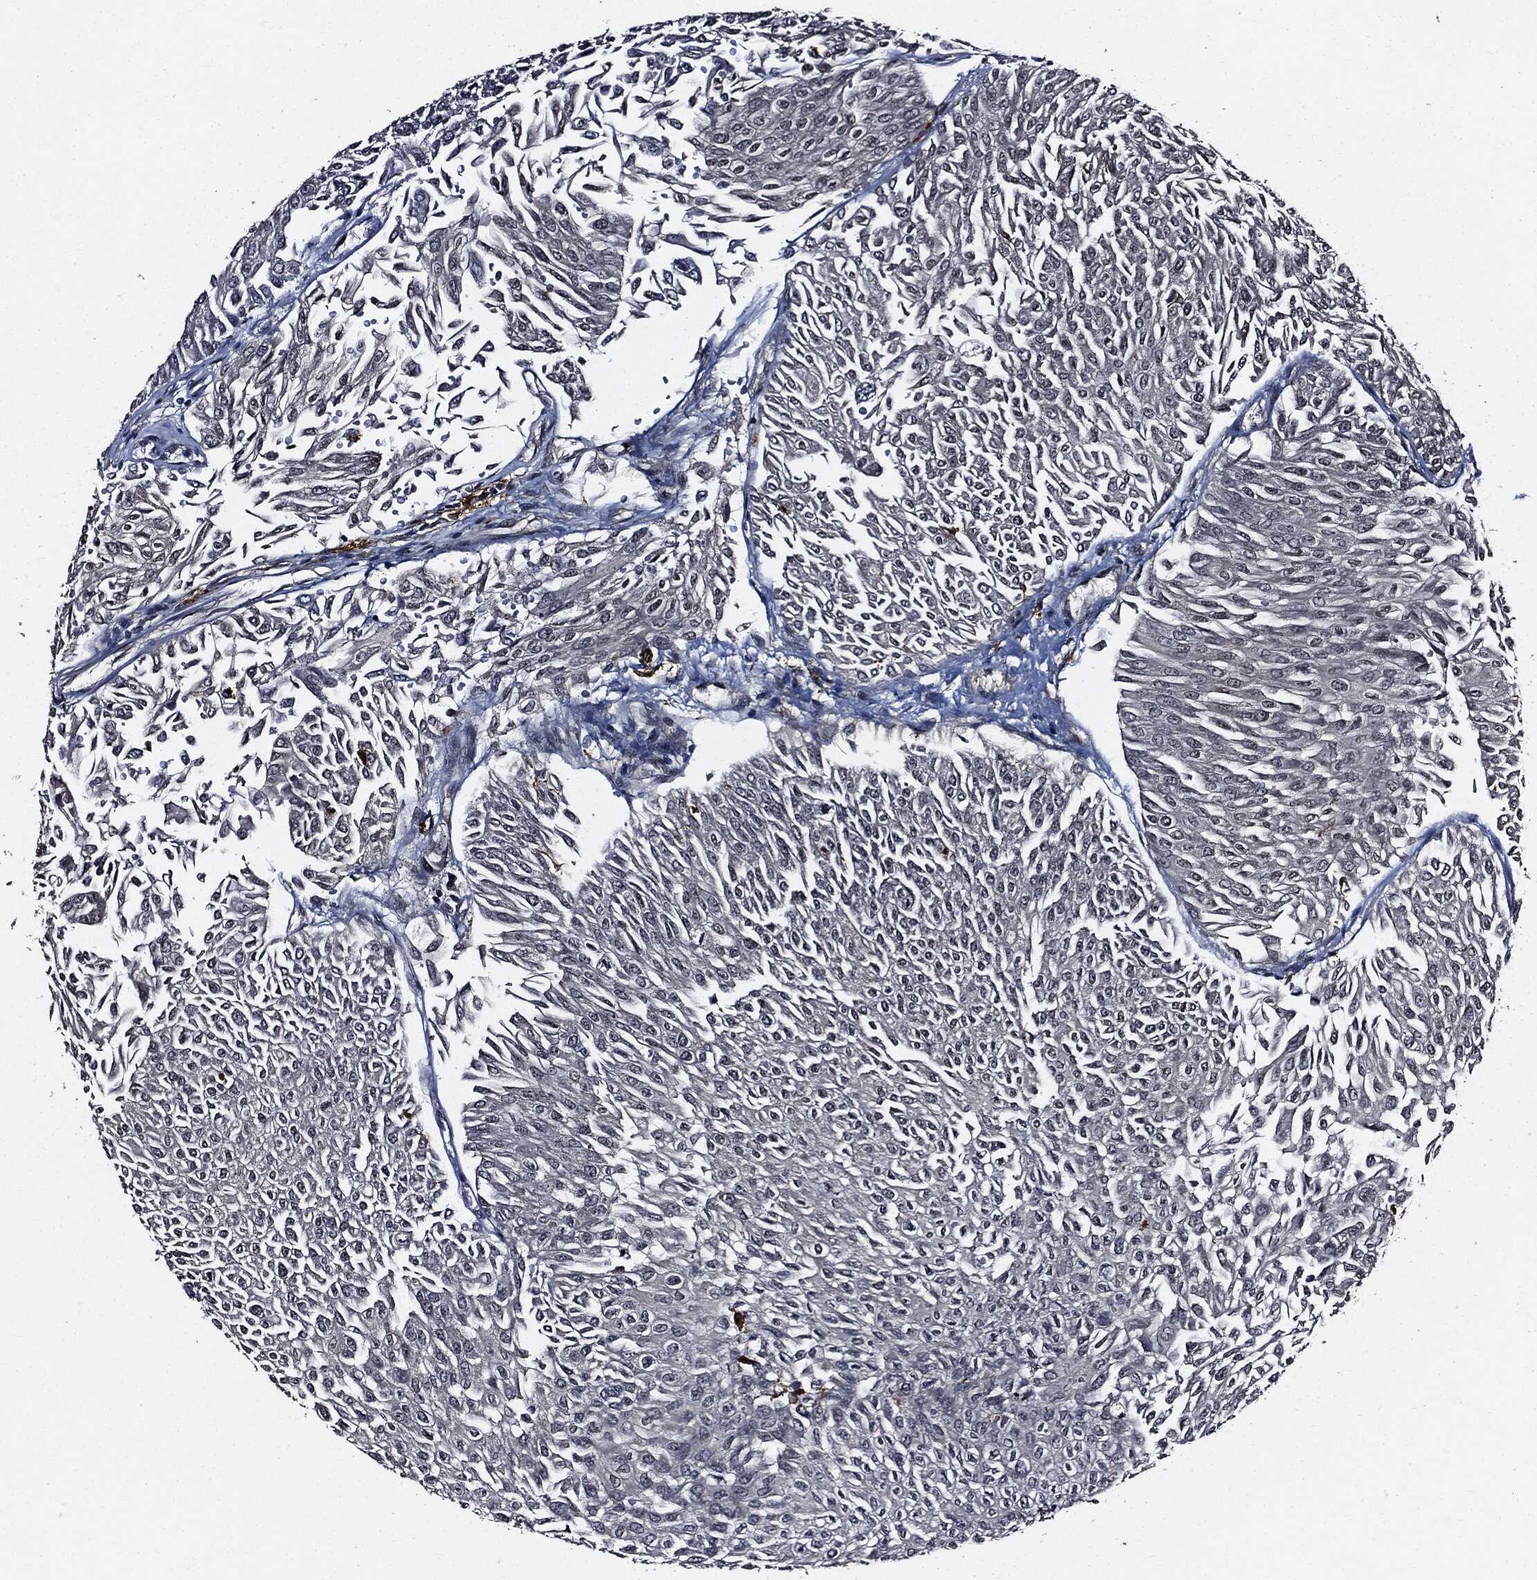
{"staining": {"intensity": "negative", "quantity": "none", "location": "none"}, "tissue": "urothelial cancer", "cell_type": "Tumor cells", "image_type": "cancer", "snomed": [{"axis": "morphology", "description": "Urothelial carcinoma, Low grade"}, {"axis": "topography", "description": "Urinary bladder"}], "caption": "Low-grade urothelial carcinoma stained for a protein using immunohistochemistry displays no staining tumor cells.", "gene": "SUGT1", "patient": {"sex": "male", "age": 67}}